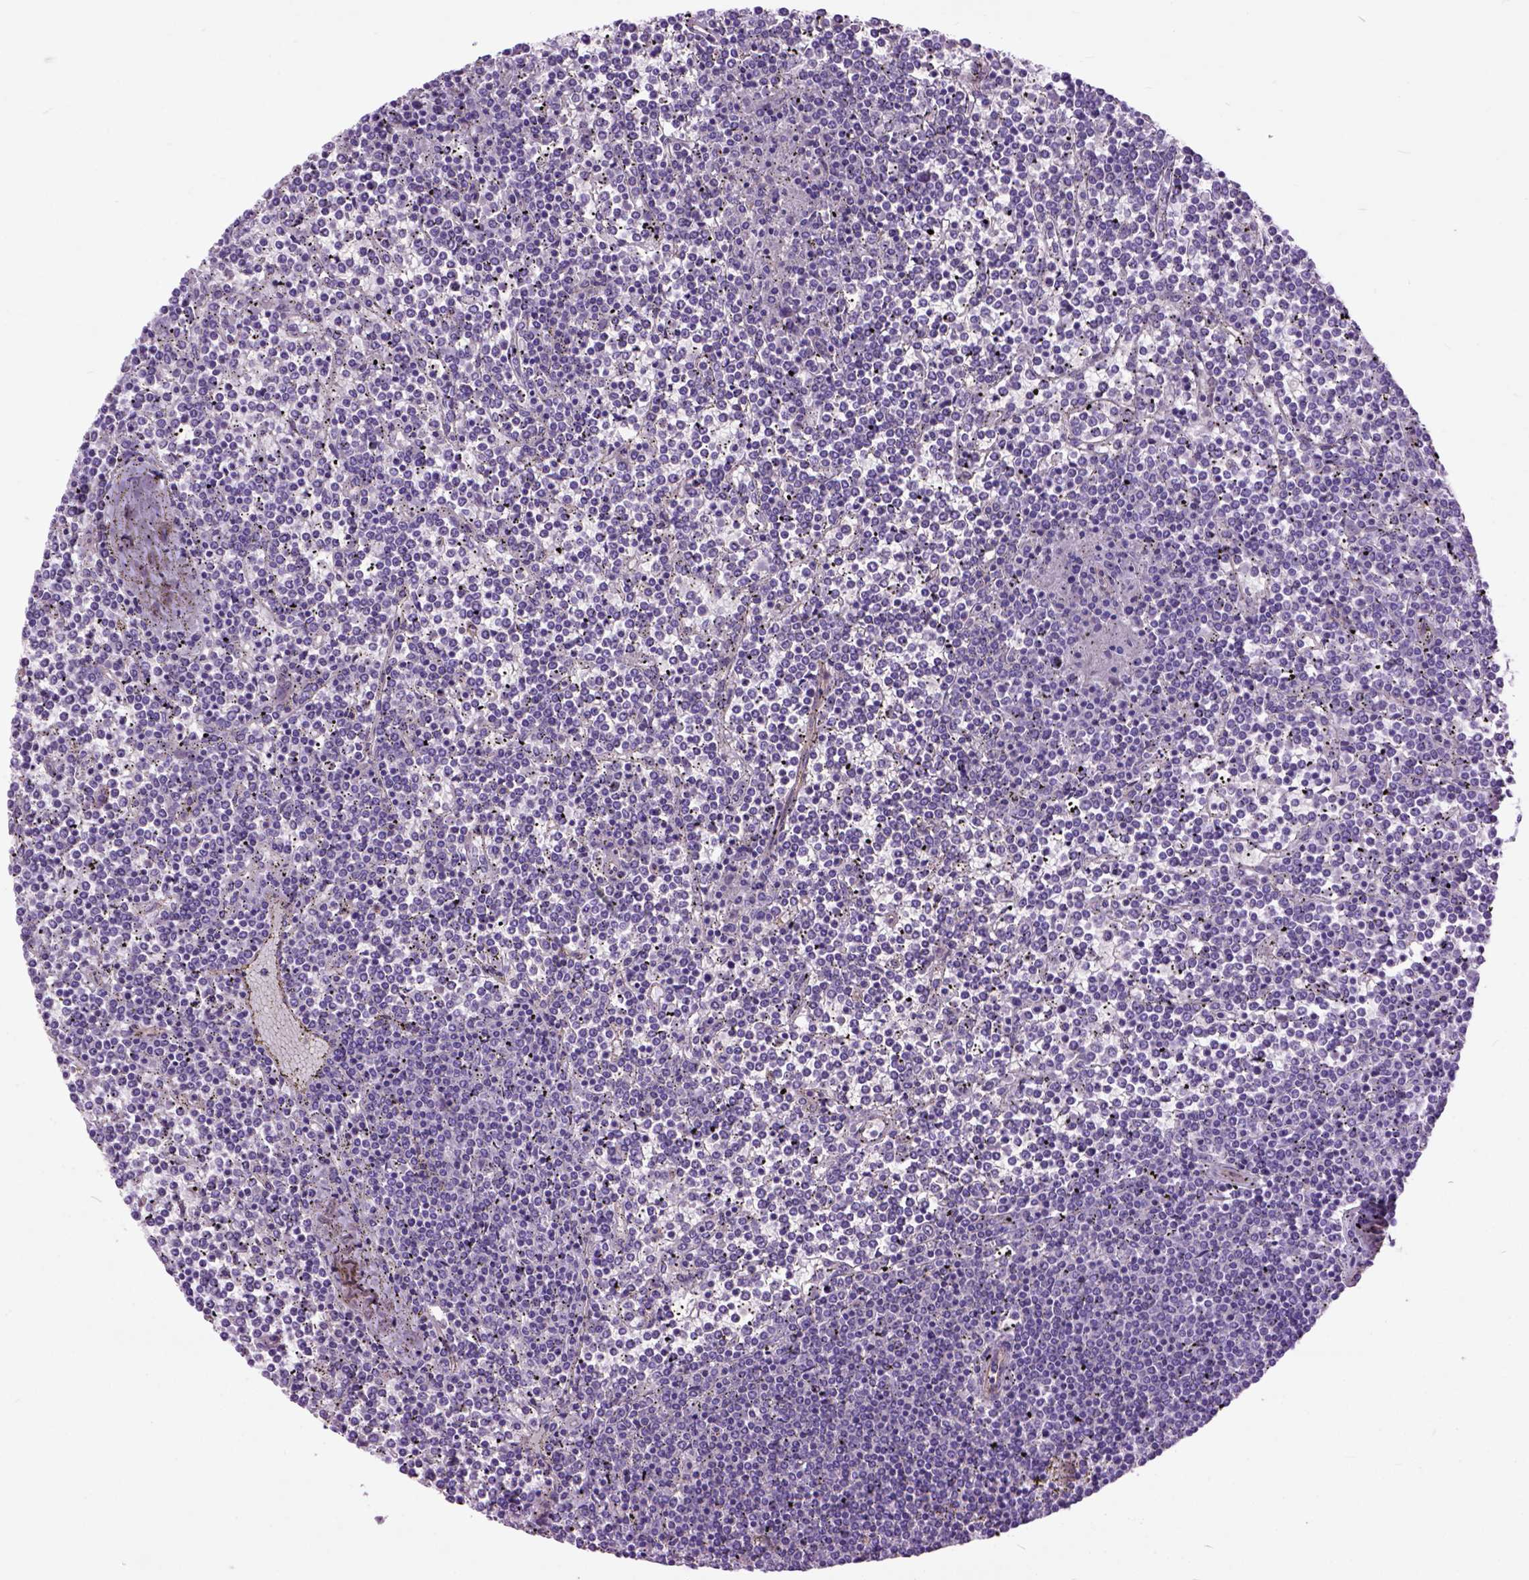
{"staining": {"intensity": "negative", "quantity": "none", "location": "none"}, "tissue": "lymphoma", "cell_type": "Tumor cells", "image_type": "cancer", "snomed": [{"axis": "morphology", "description": "Malignant lymphoma, non-Hodgkin's type, Low grade"}, {"axis": "topography", "description": "Spleen"}], "caption": "Immunohistochemistry of lymphoma reveals no staining in tumor cells.", "gene": "MAPT", "patient": {"sex": "female", "age": 19}}